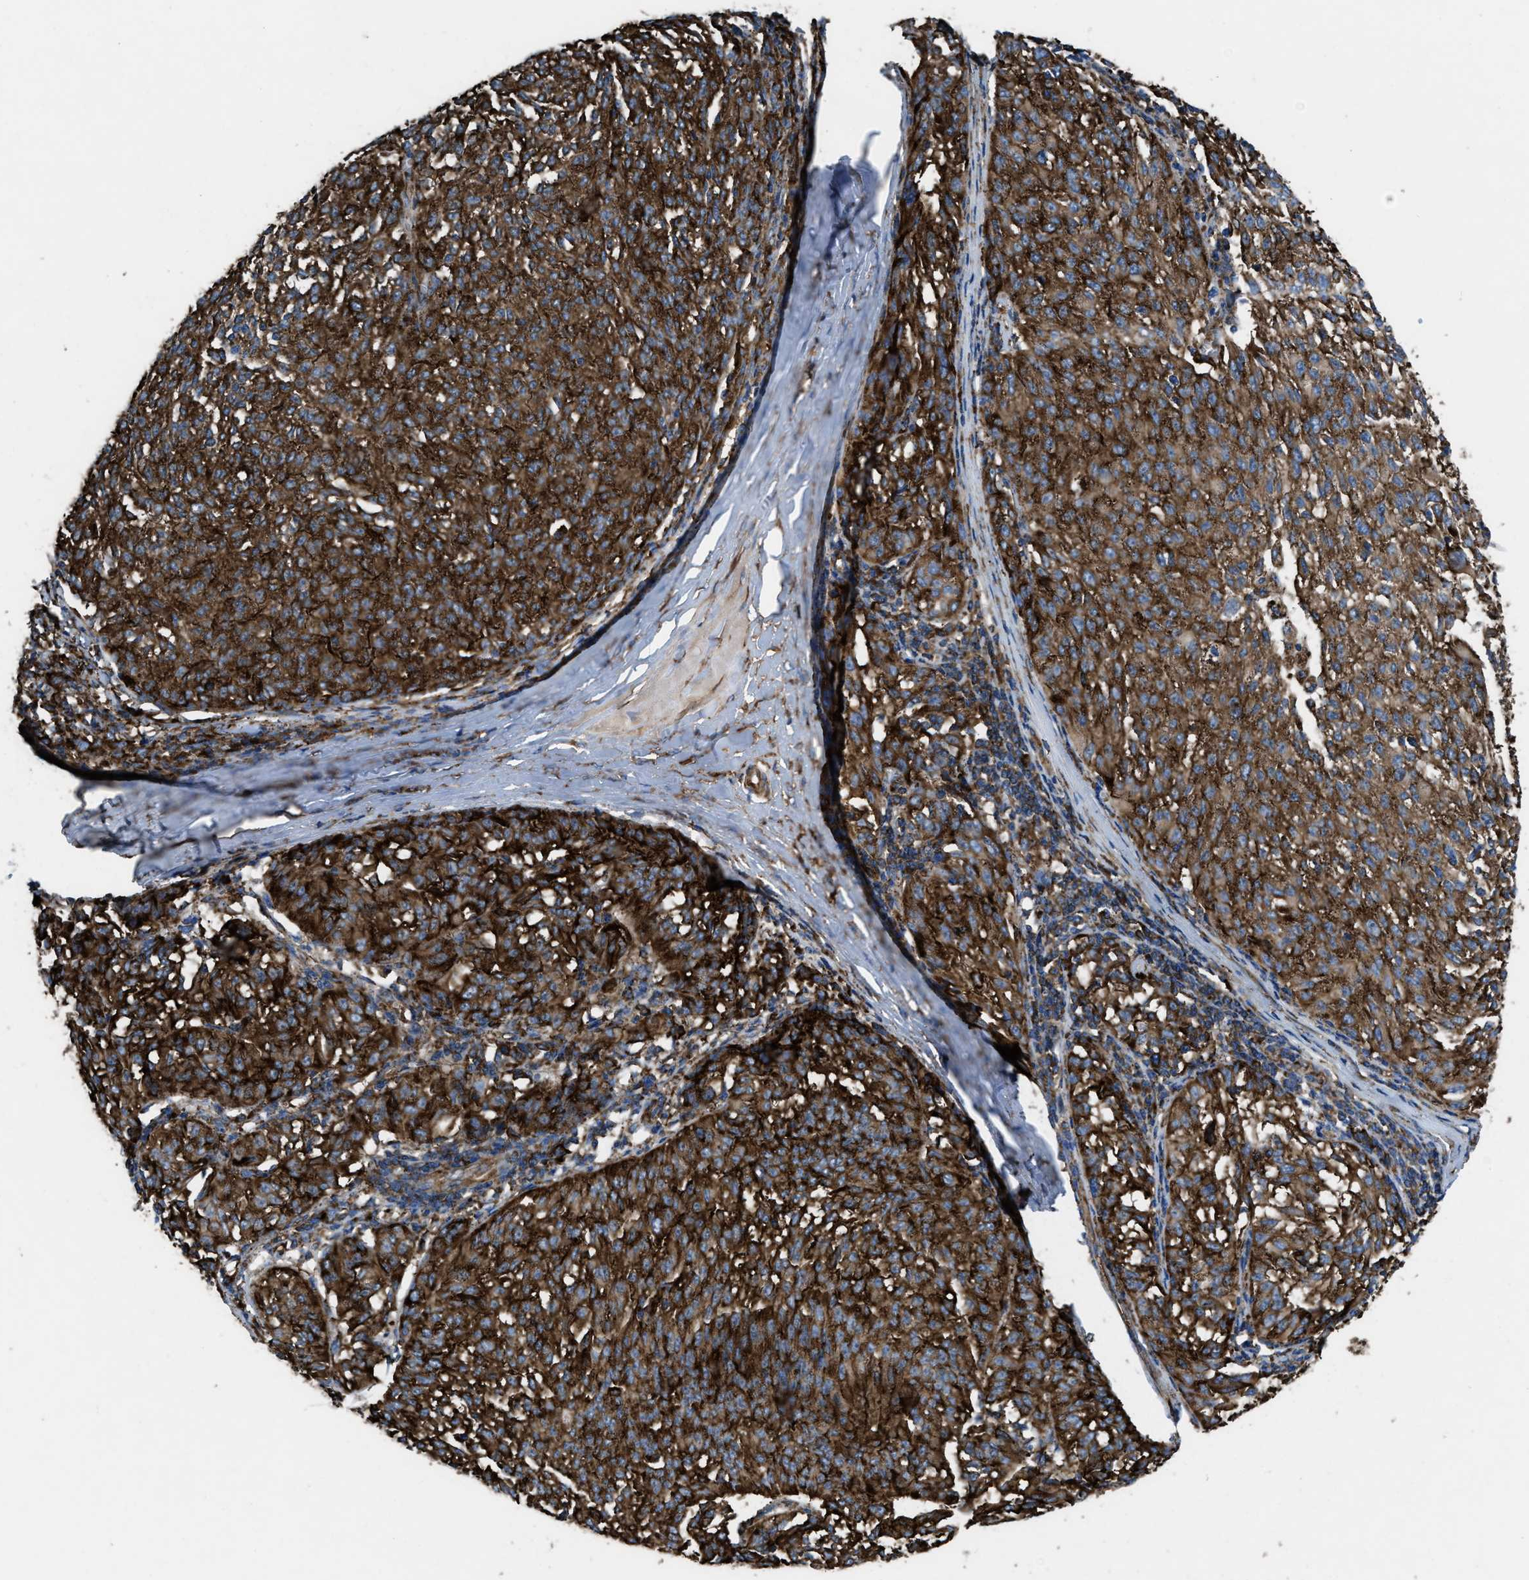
{"staining": {"intensity": "strong", "quantity": ">75%", "location": "cytoplasmic/membranous"}, "tissue": "melanoma", "cell_type": "Tumor cells", "image_type": "cancer", "snomed": [{"axis": "morphology", "description": "Malignant melanoma, NOS"}, {"axis": "topography", "description": "Skin"}], "caption": "A micrograph of melanoma stained for a protein exhibits strong cytoplasmic/membranous brown staining in tumor cells.", "gene": "CAPRIN1", "patient": {"sex": "female", "age": 72}}